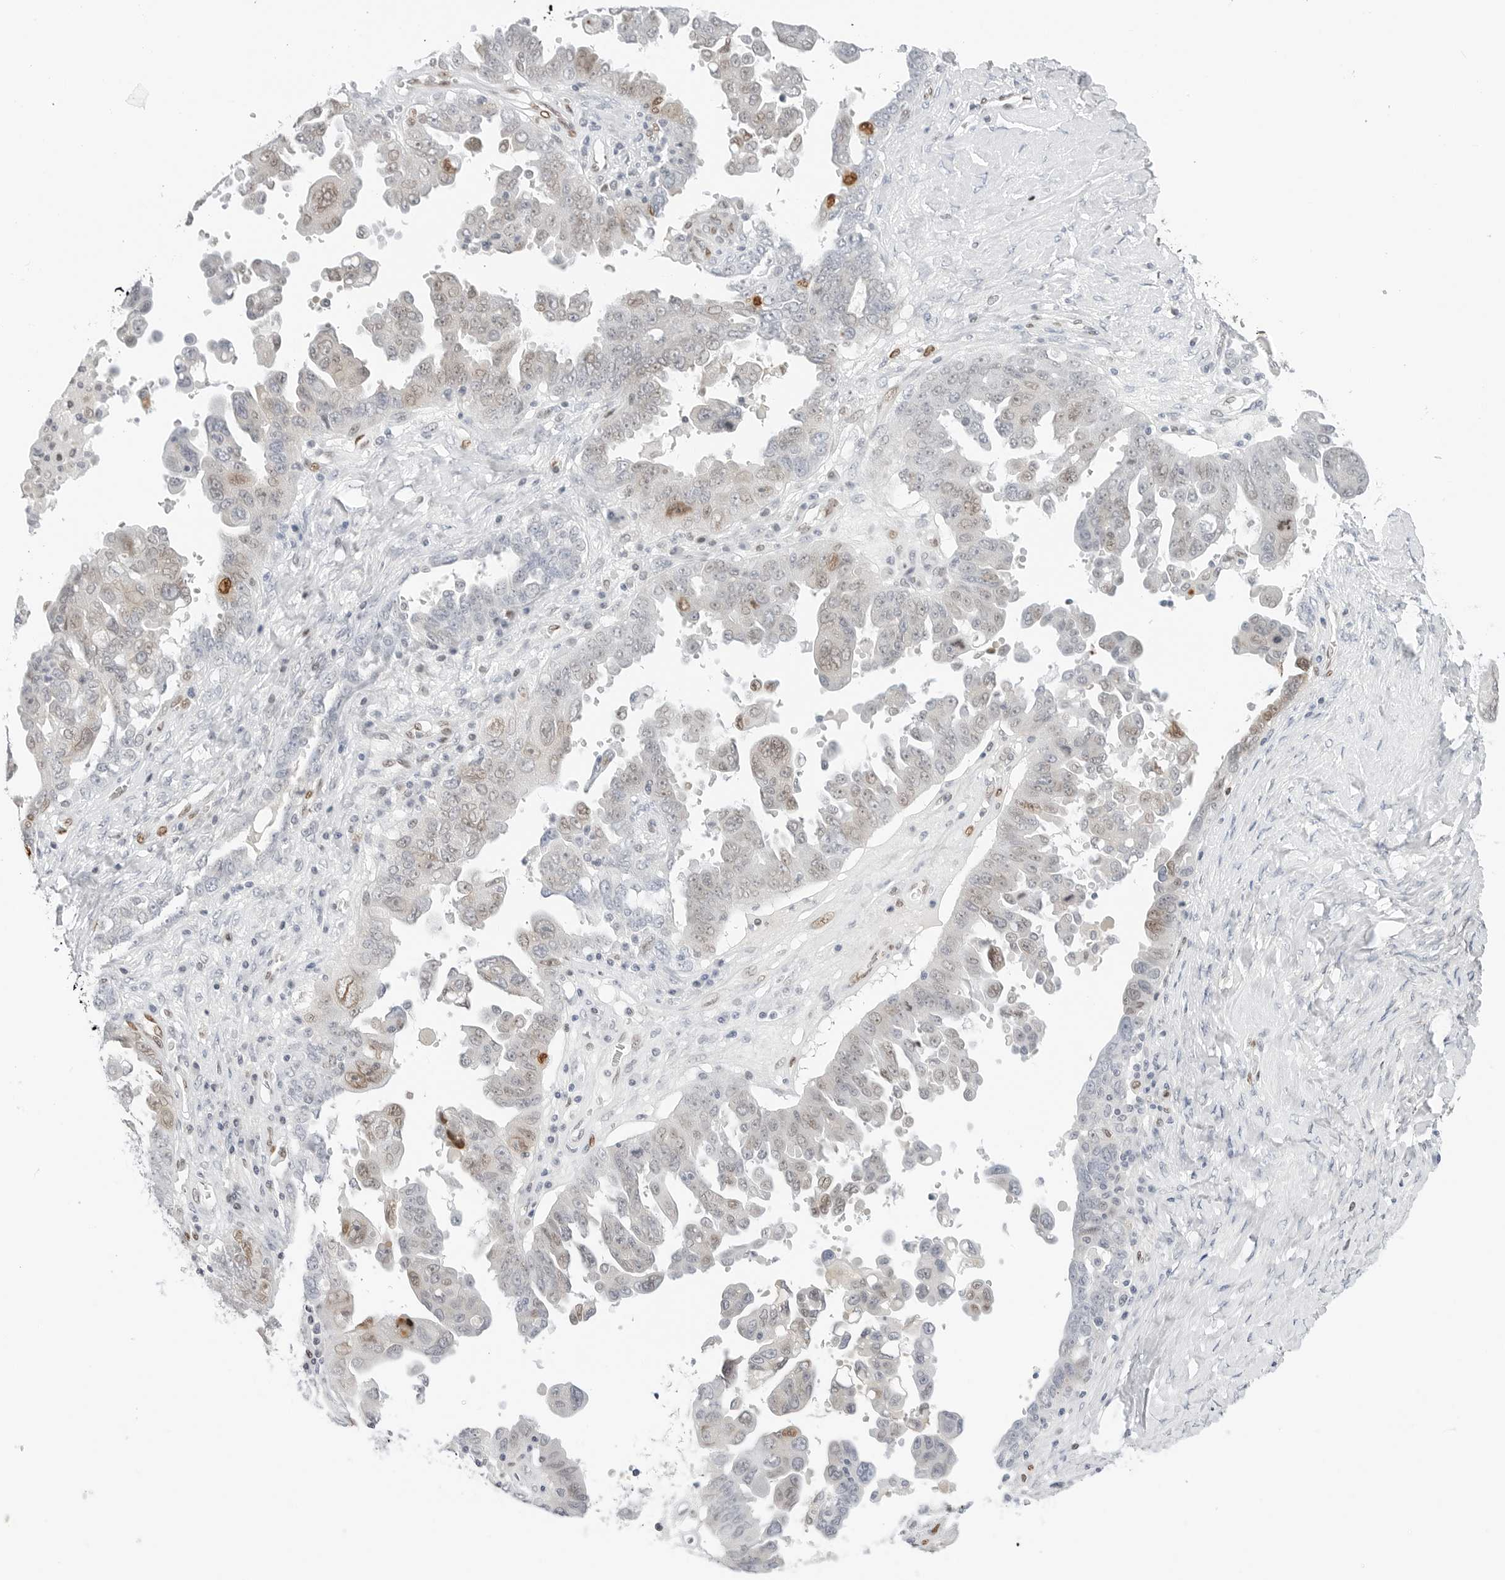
{"staining": {"intensity": "moderate", "quantity": "<25%", "location": "nuclear"}, "tissue": "ovarian cancer", "cell_type": "Tumor cells", "image_type": "cancer", "snomed": [{"axis": "morphology", "description": "Carcinoma, endometroid"}, {"axis": "topography", "description": "Ovary"}], "caption": "Ovarian cancer stained for a protein displays moderate nuclear positivity in tumor cells.", "gene": "SPIDR", "patient": {"sex": "female", "age": 62}}